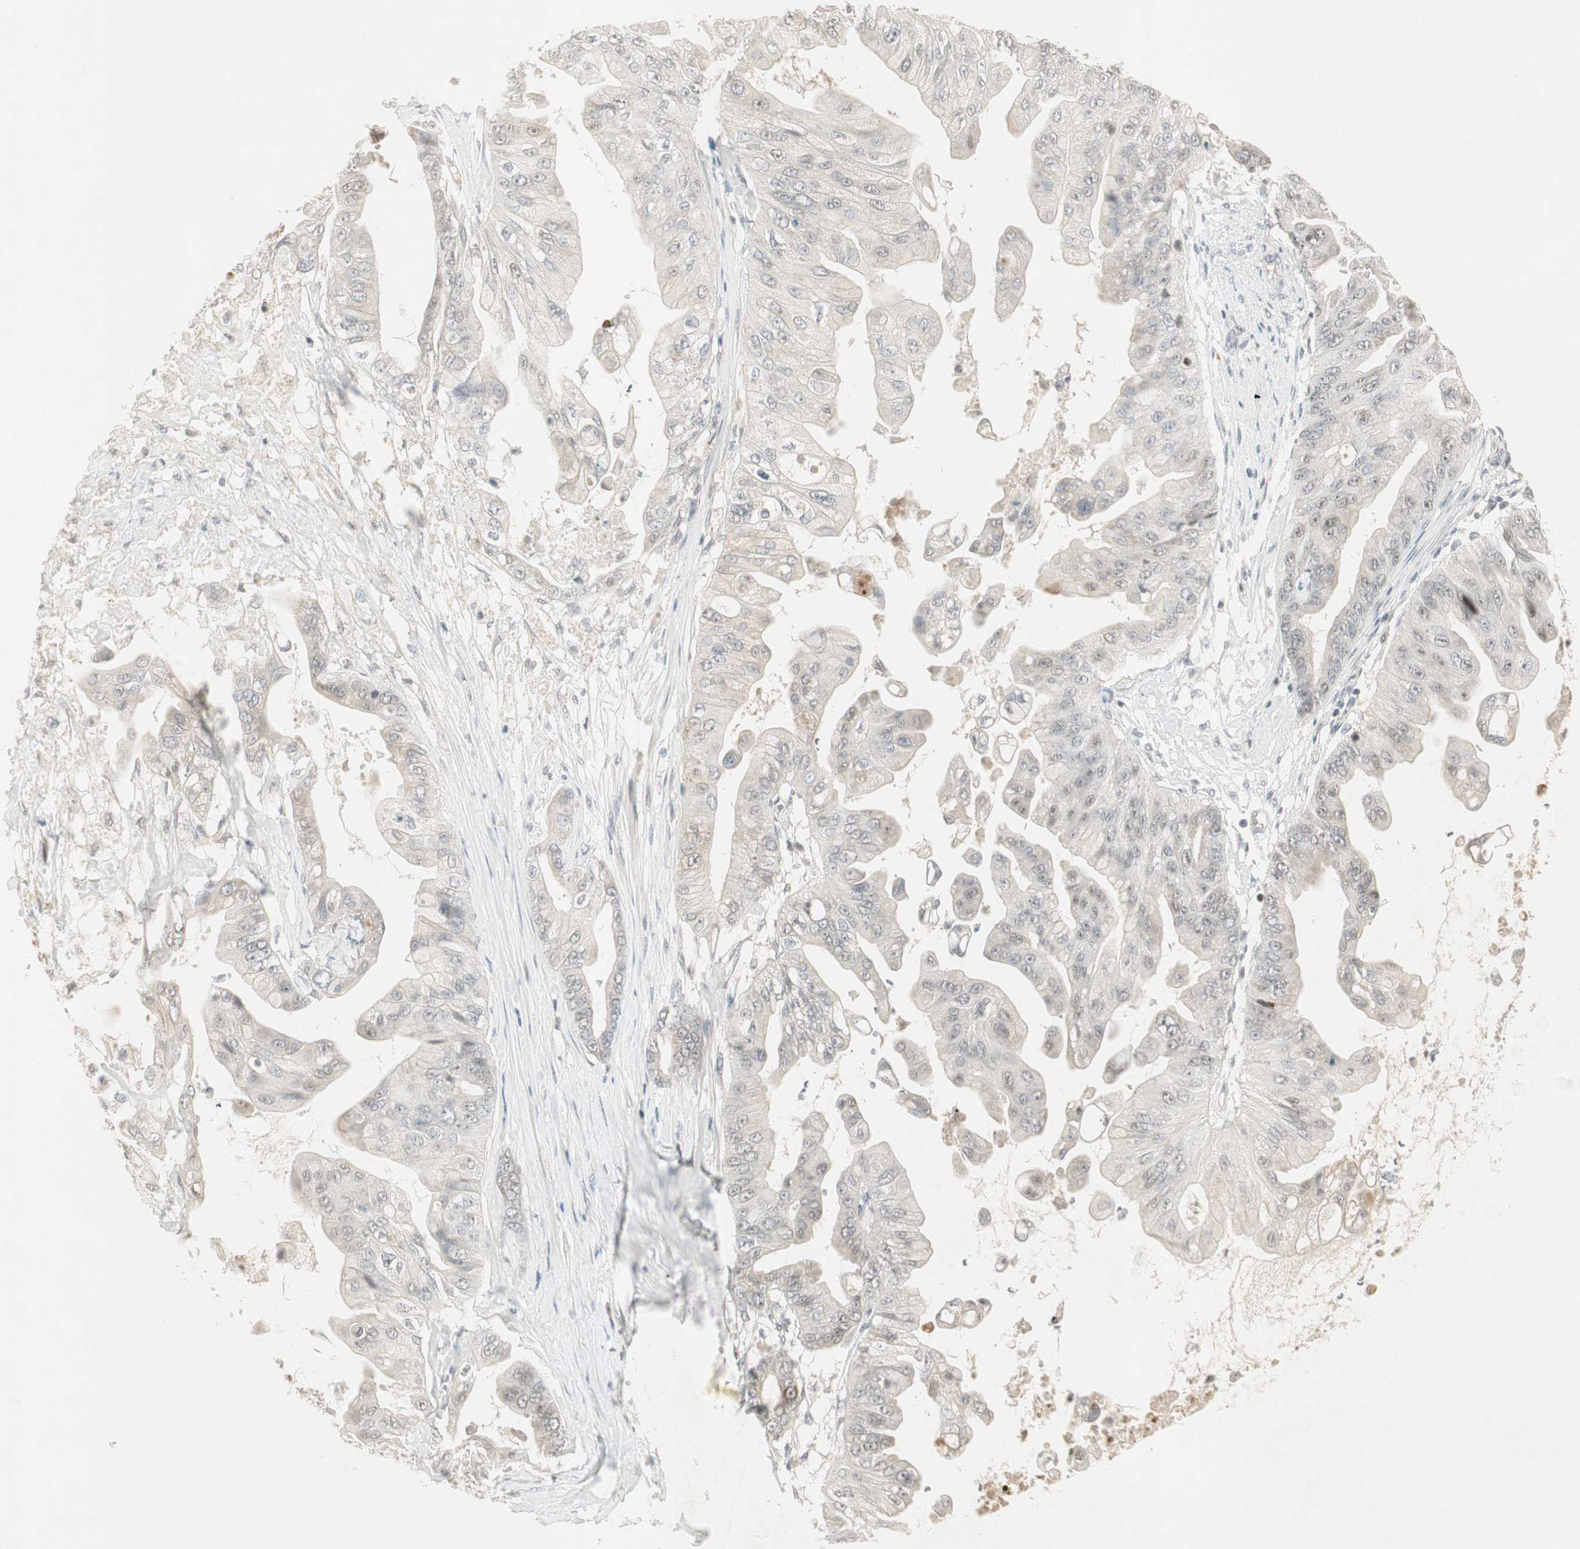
{"staining": {"intensity": "weak", "quantity": "<25%", "location": "cytoplasmic/membranous,nuclear"}, "tissue": "pancreatic cancer", "cell_type": "Tumor cells", "image_type": "cancer", "snomed": [{"axis": "morphology", "description": "Adenocarcinoma, NOS"}, {"axis": "topography", "description": "Pancreas"}], "caption": "Tumor cells are negative for protein expression in human pancreatic cancer.", "gene": "ACSL5", "patient": {"sex": "female", "age": 75}}